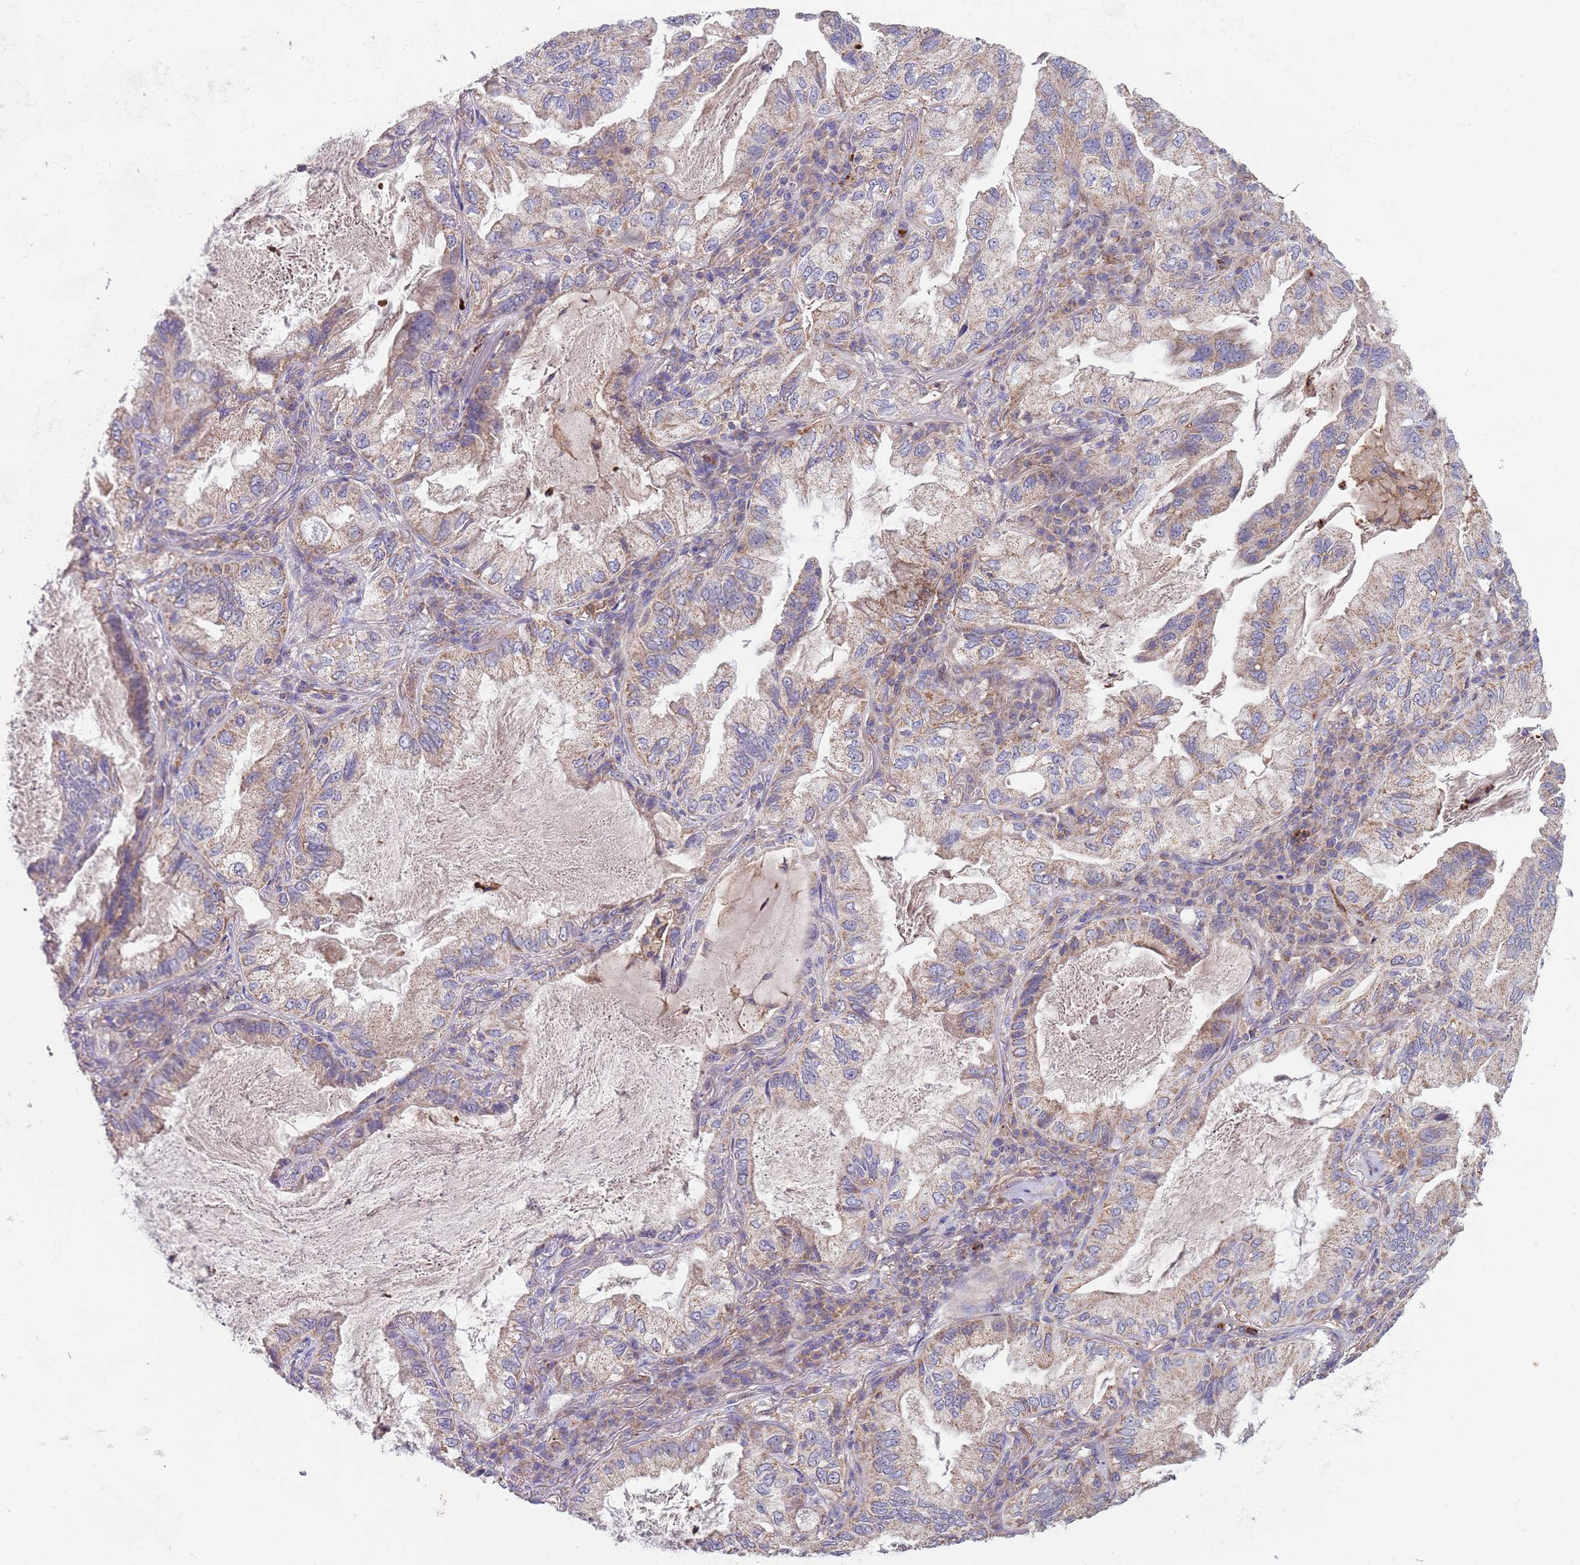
{"staining": {"intensity": "weak", "quantity": "25%-75%", "location": "cytoplasmic/membranous"}, "tissue": "lung cancer", "cell_type": "Tumor cells", "image_type": "cancer", "snomed": [{"axis": "morphology", "description": "Adenocarcinoma, NOS"}, {"axis": "topography", "description": "Lung"}], "caption": "This image reveals immunohistochemistry staining of lung cancer (adenocarcinoma), with low weak cytoplasmic/membranous staining in approximately 25%-75% of tumor cells.", "gene": "DDT", "patient": {"sex": "female", "age": 69}}